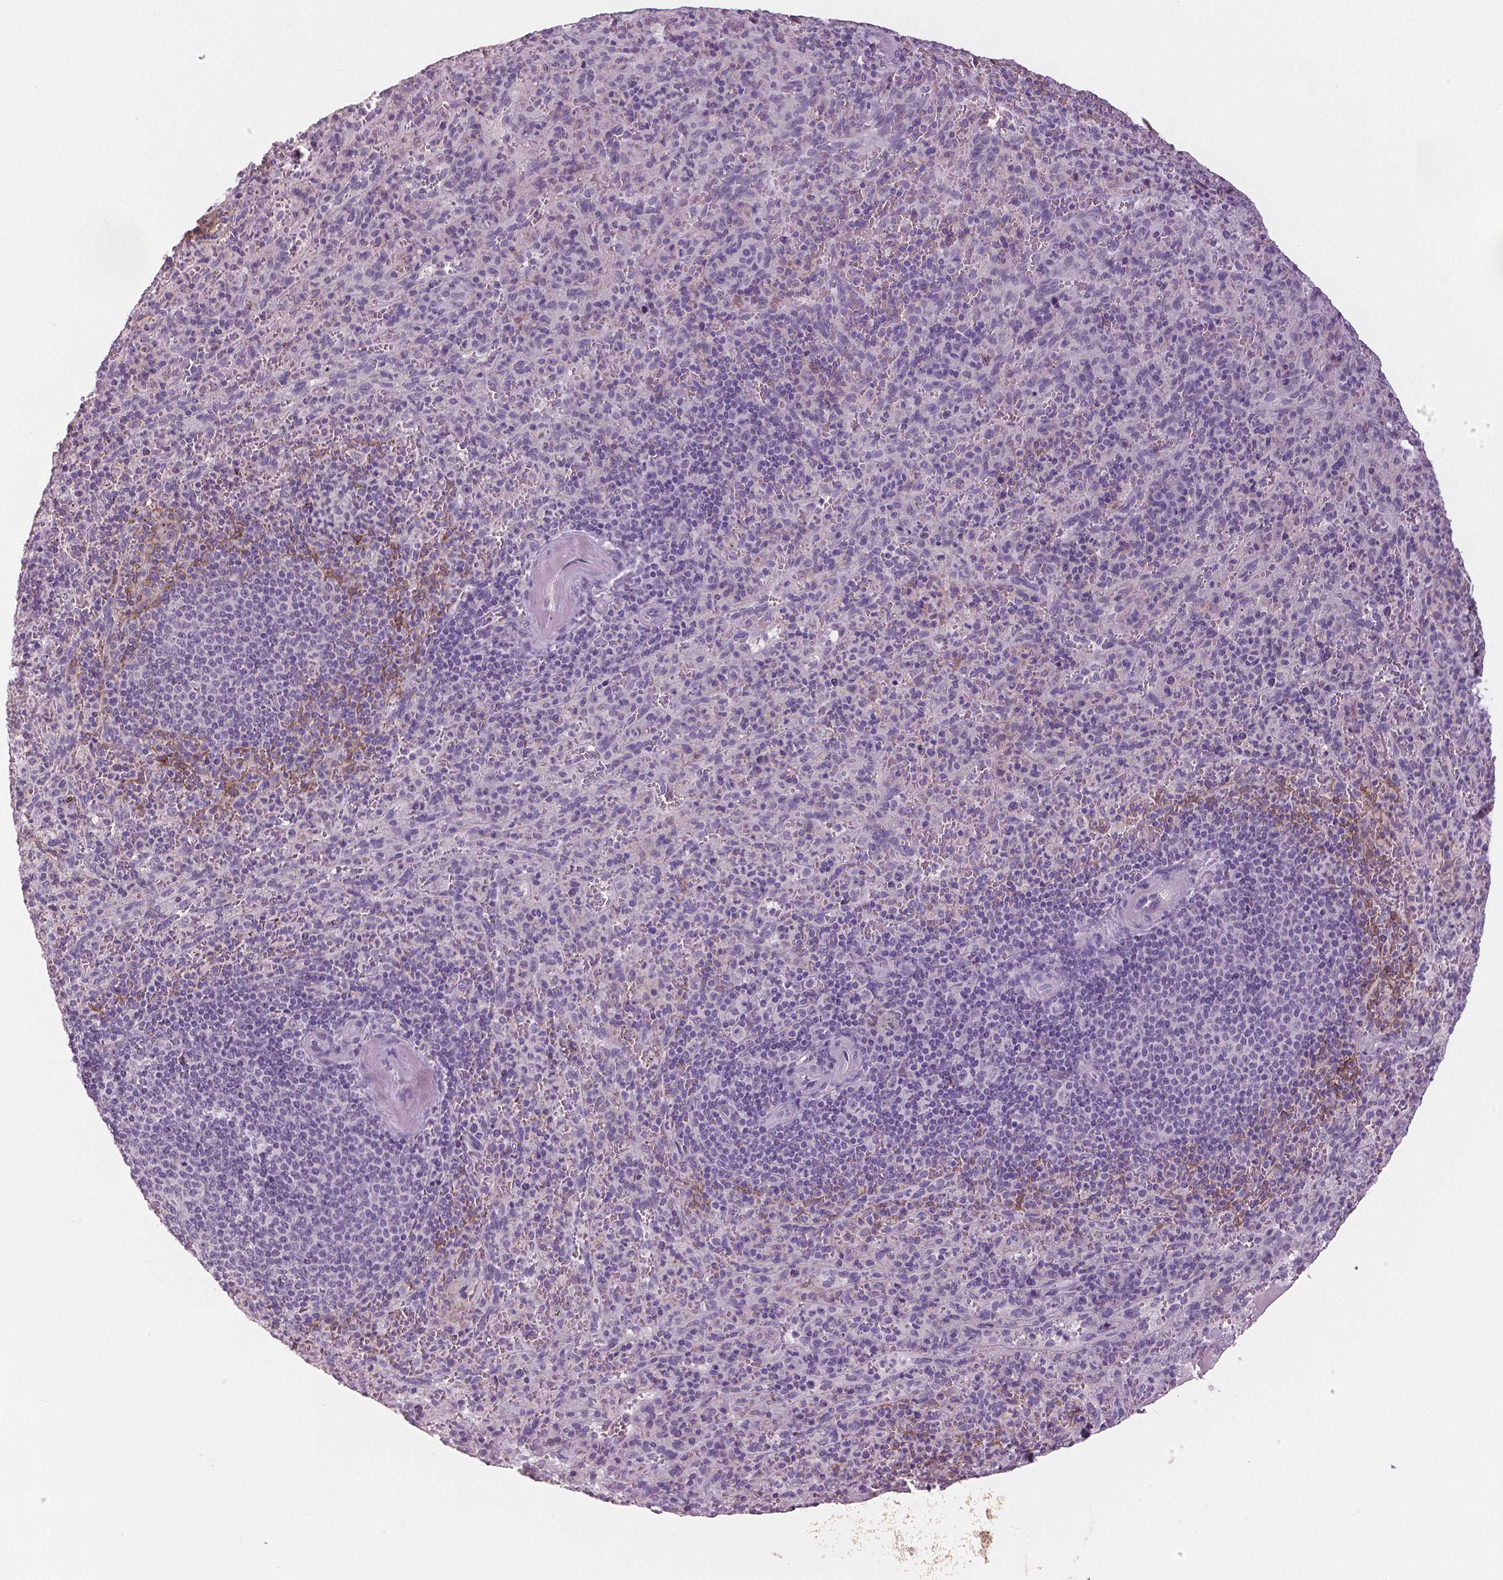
{"staining": {"intensity": "negative", "quantity": "none", "location": "none"}, "tissue": "spleen", "cell_type": "Cells in red pulp", "image_type": "normal", "snomed": [{"axis": "morphology", "description": "Normal tissue, NOS"}, {"axis": "topography", "description": "Spleen"}], "caption": "DAB (3,3'-diaminobenzidine) immunohistochemical staining of benign spleen reveals no significant staining in cells in red pulp.", "gene": "NECAB1", "patient": {"sex": "male", "age": 57}}